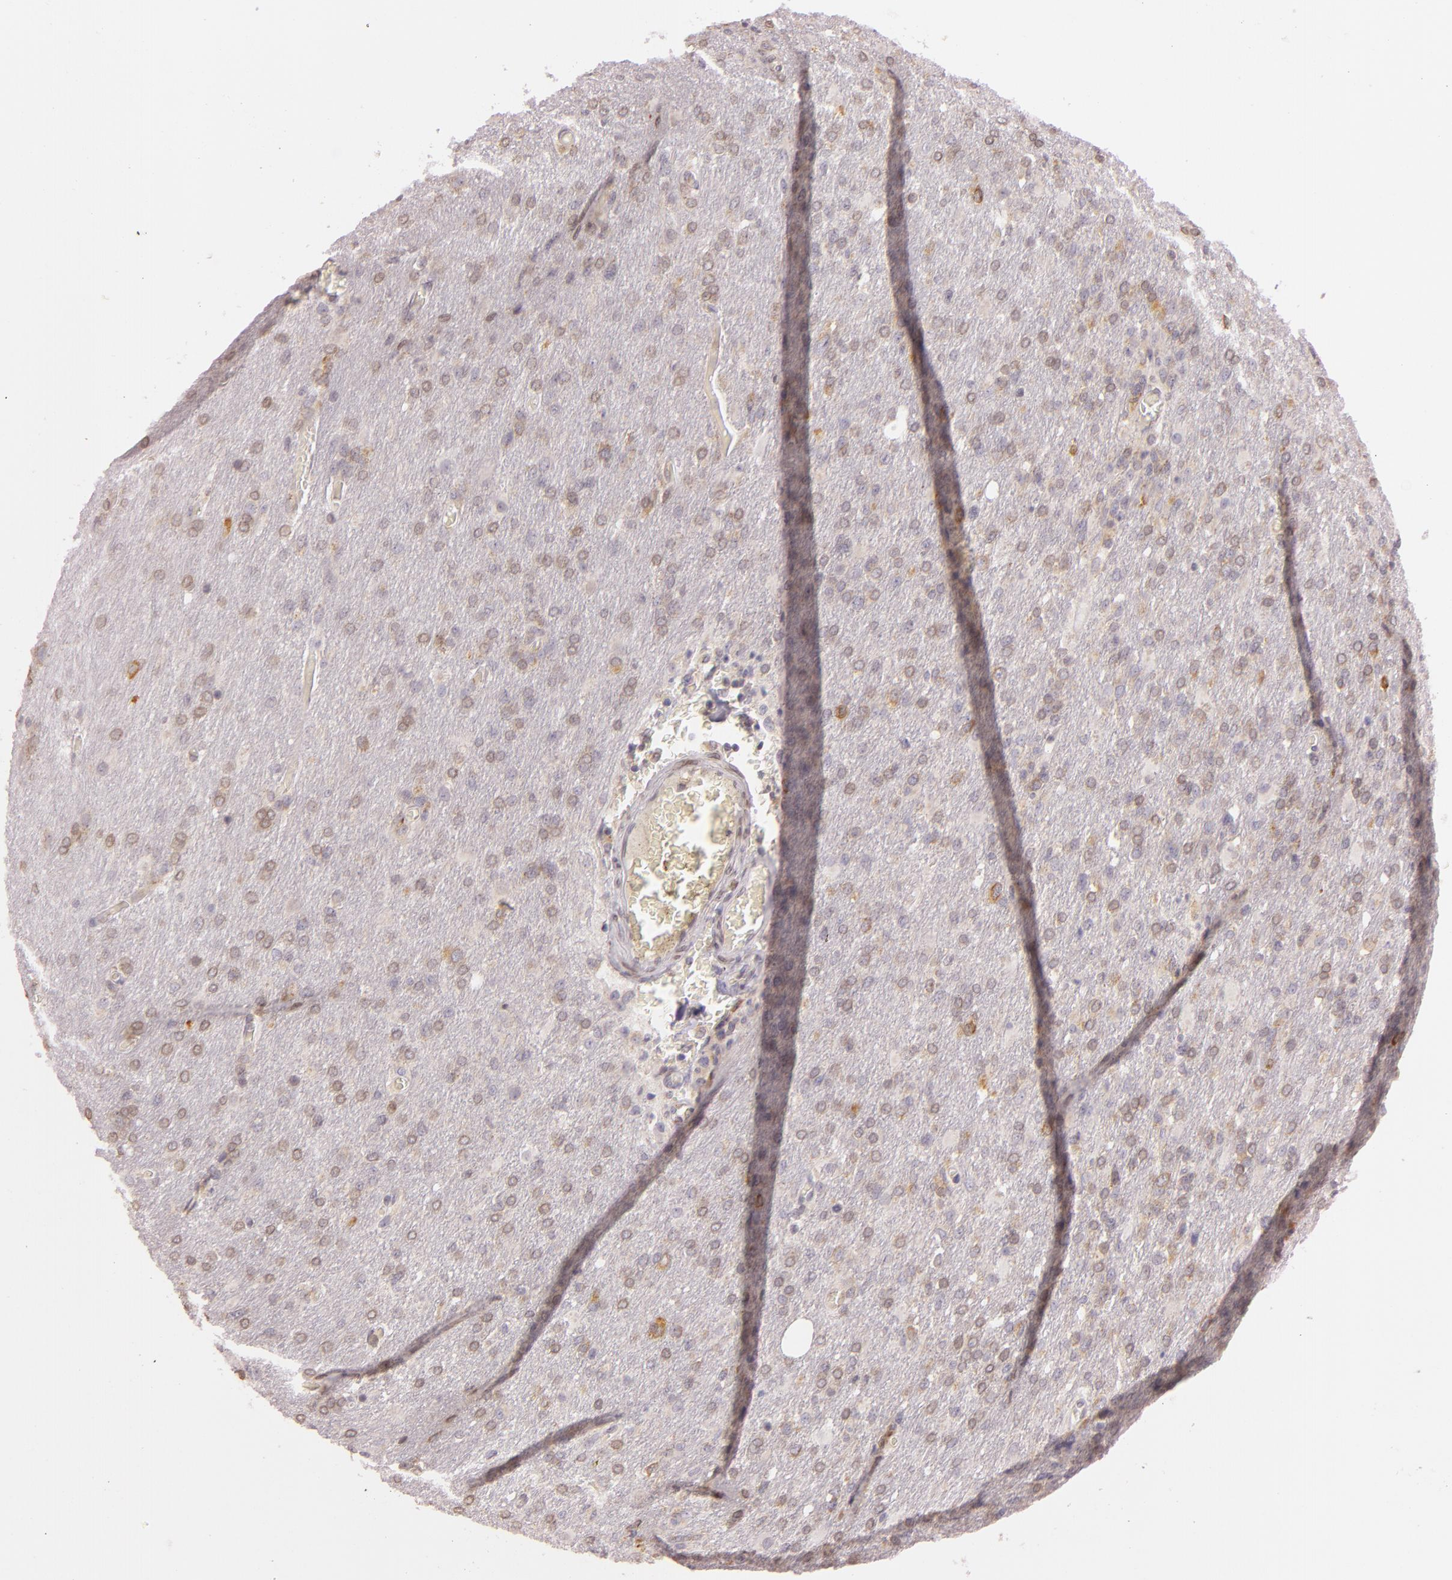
{"staining": {"intensity": "weak", "quantity": ">75%", "location": "cytoplasmic/membranous"}, "tissue": "glioma", "cell_type": "Tumor cells", "image_type": "cancer", "snomed": [{"axis": "morphology", "description": "Glioma, malignant, High grade"}, {"axis": "topography", "description": "Brain"}], "caption": "Protein expression analysis of human malignant glioma (high-grade) reveals weak cytoplasmic/membranous expression in about >75% of tumor cells.", "gene": "LGMN", "patient": {"sex": "male", "age": 68}}